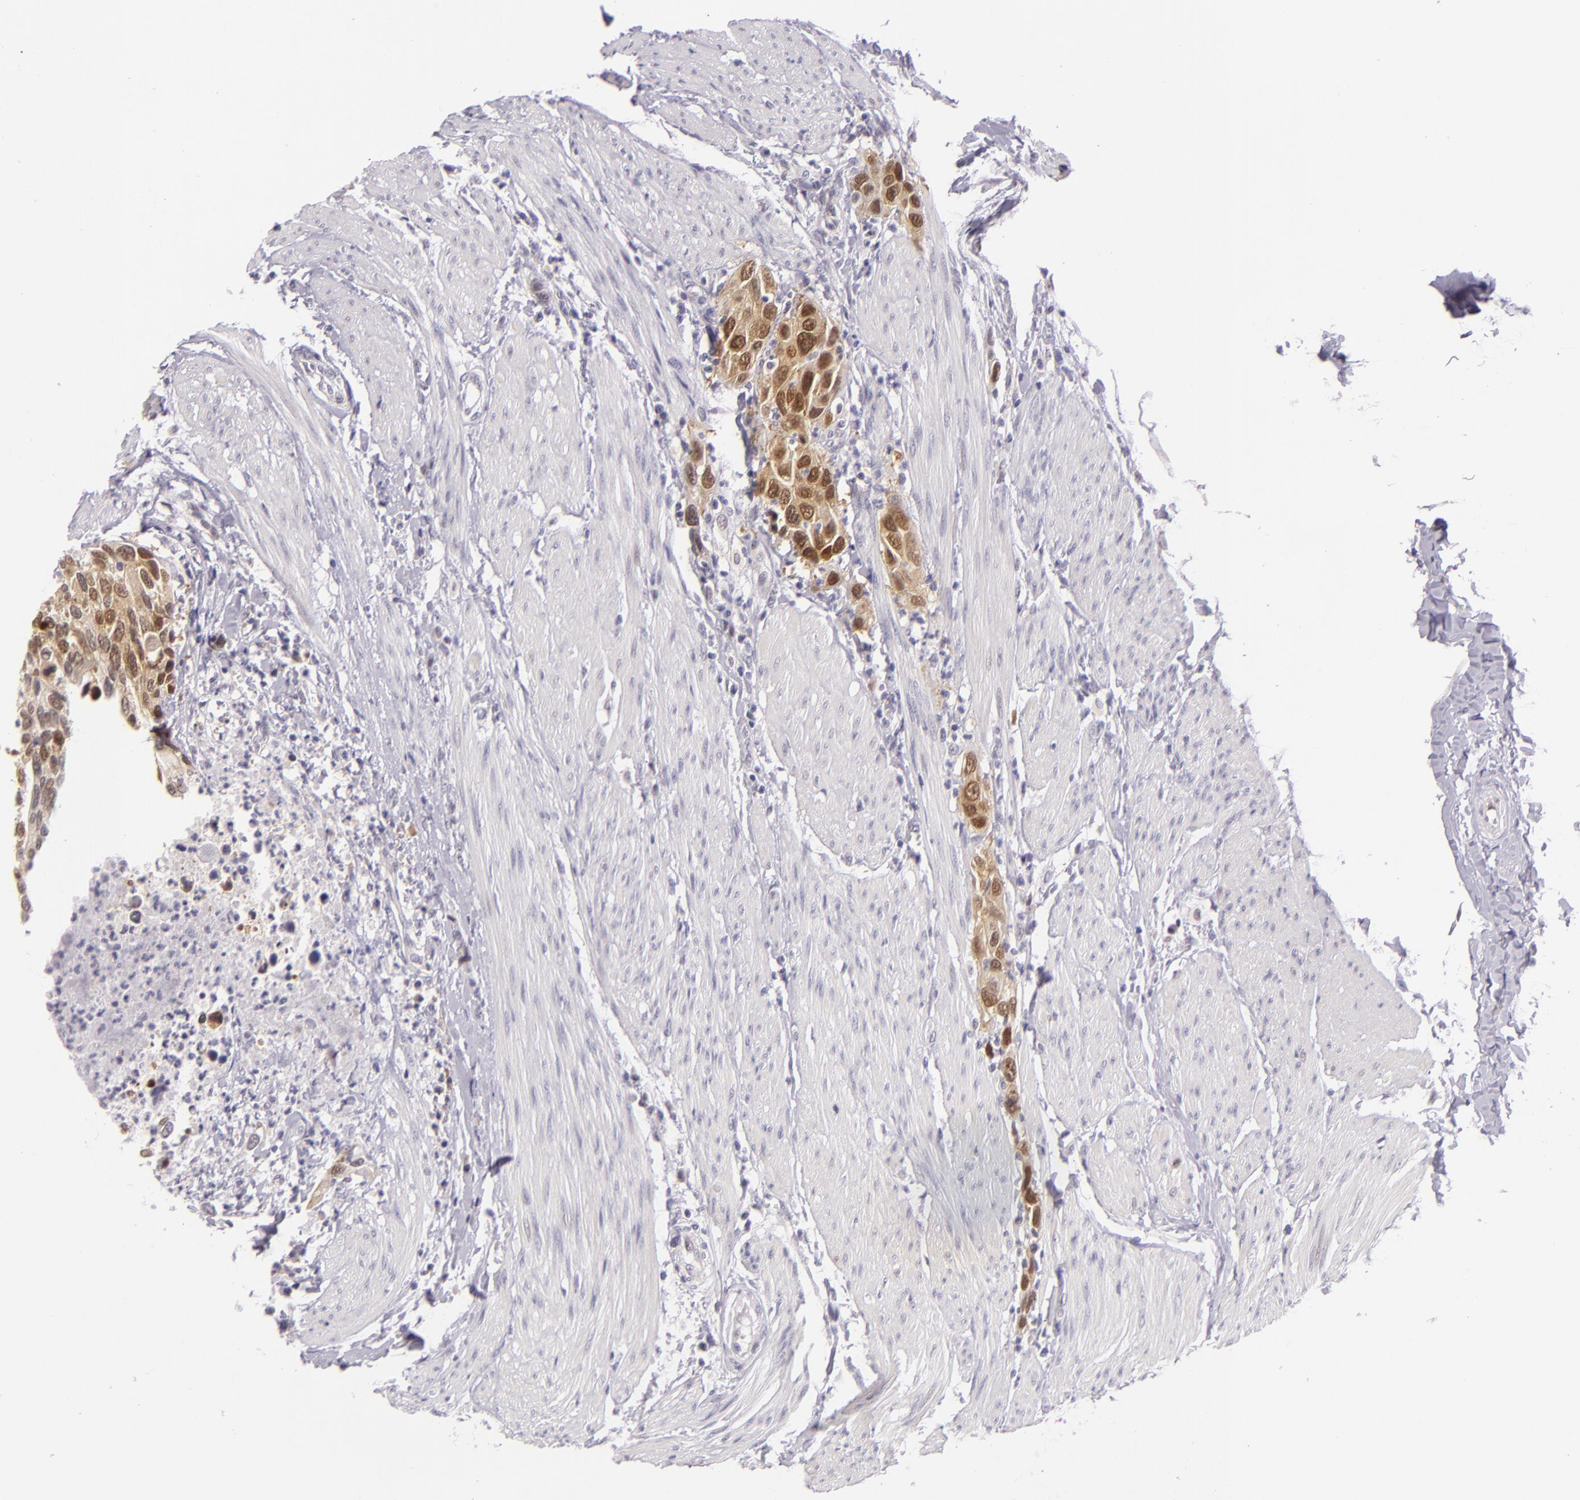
{"staining": {"intensity": "strong", "quantity": ">75%", "location": "cytoplasmic/membranous,nuclear"}, "tissue": "urothelial cancer", "cell_type": "Tumor cells", "image_type": "cancer", "snomed": [{"axis": "morphology", "description": "Urothelial carcinoma, High grade"}, {"axis": "topography", "description": "Urinary bladder"}], "caption": "This photomicrograph shows immunohistochemistry (IHC) staining of human urothelial cancer, with high strong cytoplasmic/membranous and nuclear positivity in about >75% of tumor cells.", "gene": "CSE1L", "patient": {"sex": "male", "age": 66}}